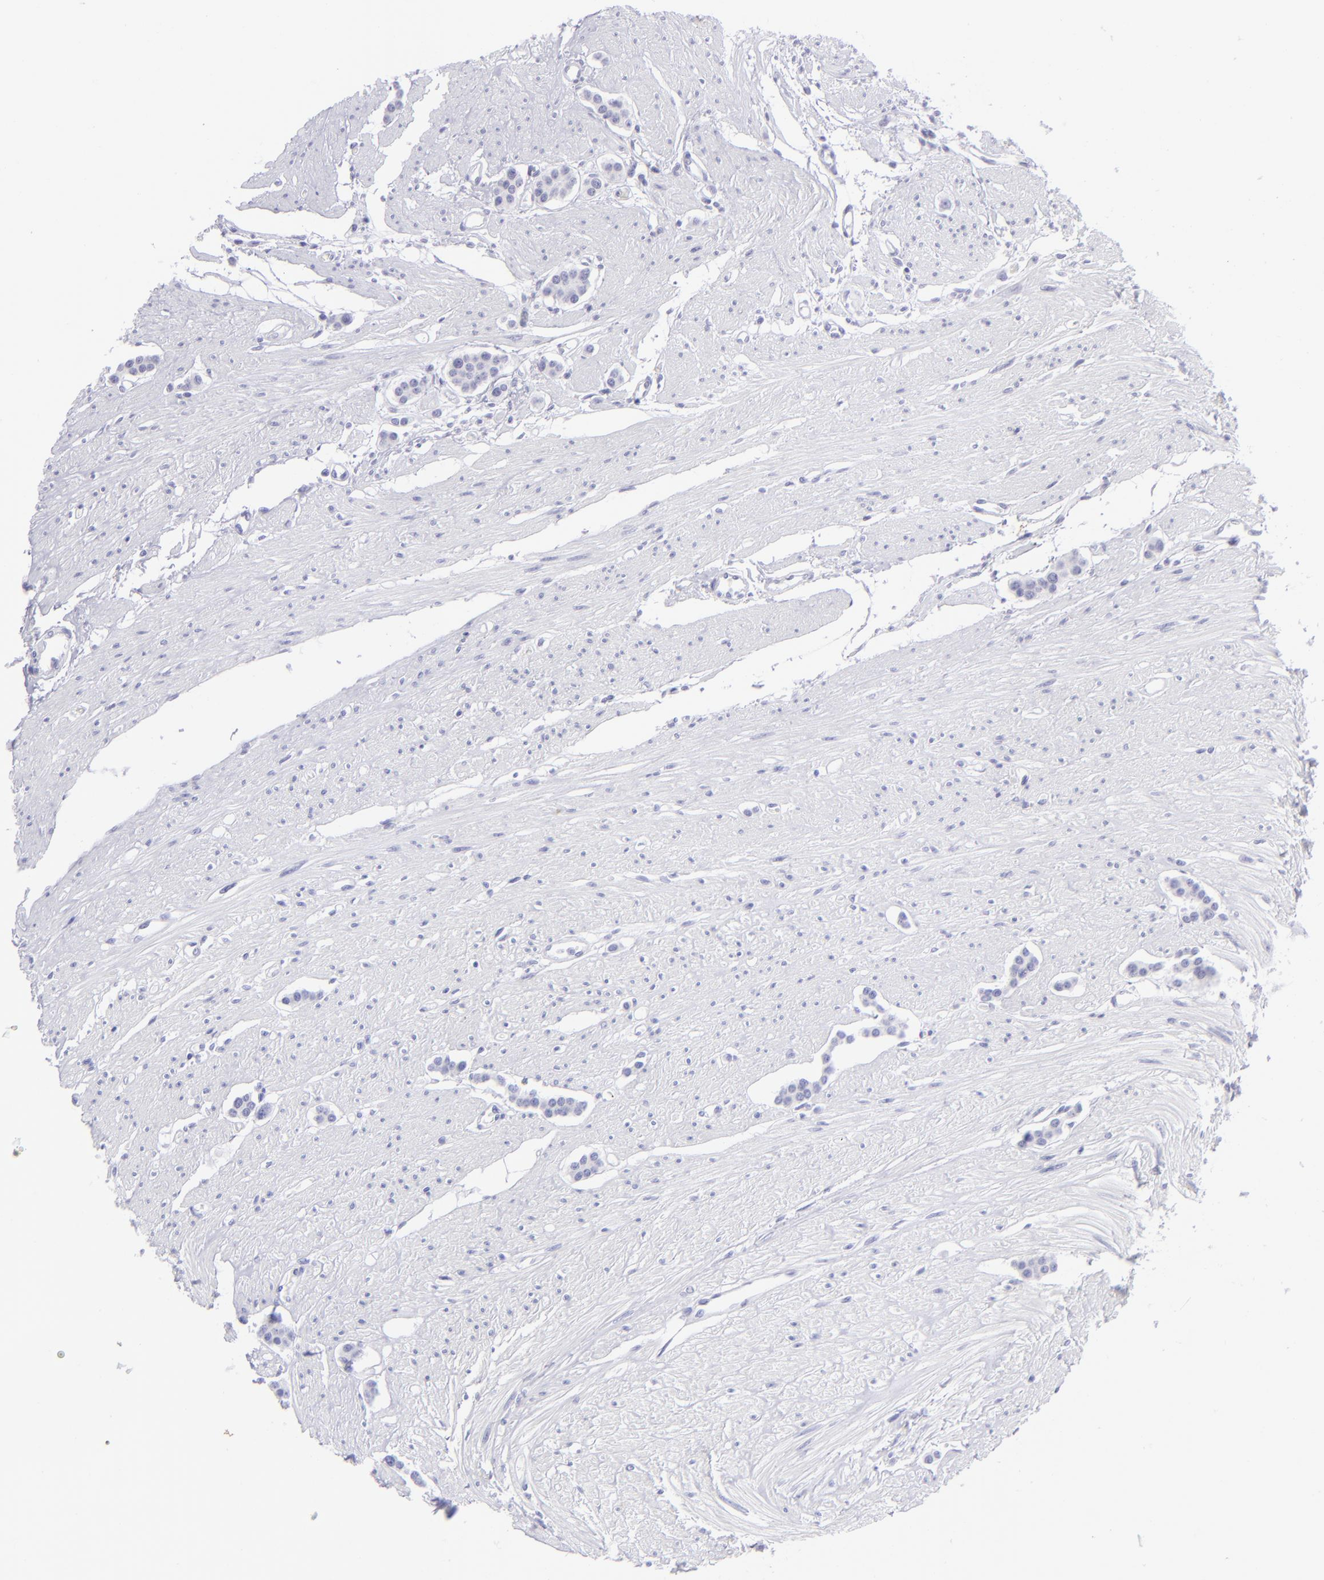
{"staining": {"intensity": "negative", "quantity": "none", "location": "none"}, "tissue": "carcinoid", "cell_type": "Tumor cells", "image_type": "cancer", "snomed": [{"axis": "morphology", "description": "Carcinoid, malignant, NOS"}, {"axis": "topography", "description": "Small intestine"}], "caption": "High magnification brightfield microscopy of carcinoid (malignant) stained with DAB (brown) and counterstained with hematoxylin (blue): tumor cells show no significant staining. (DAB IHC visualized using brightfield microscopy, high magnification).", "gene": "SLC1A3", "patient": {"sex": "male", "age": 60}}